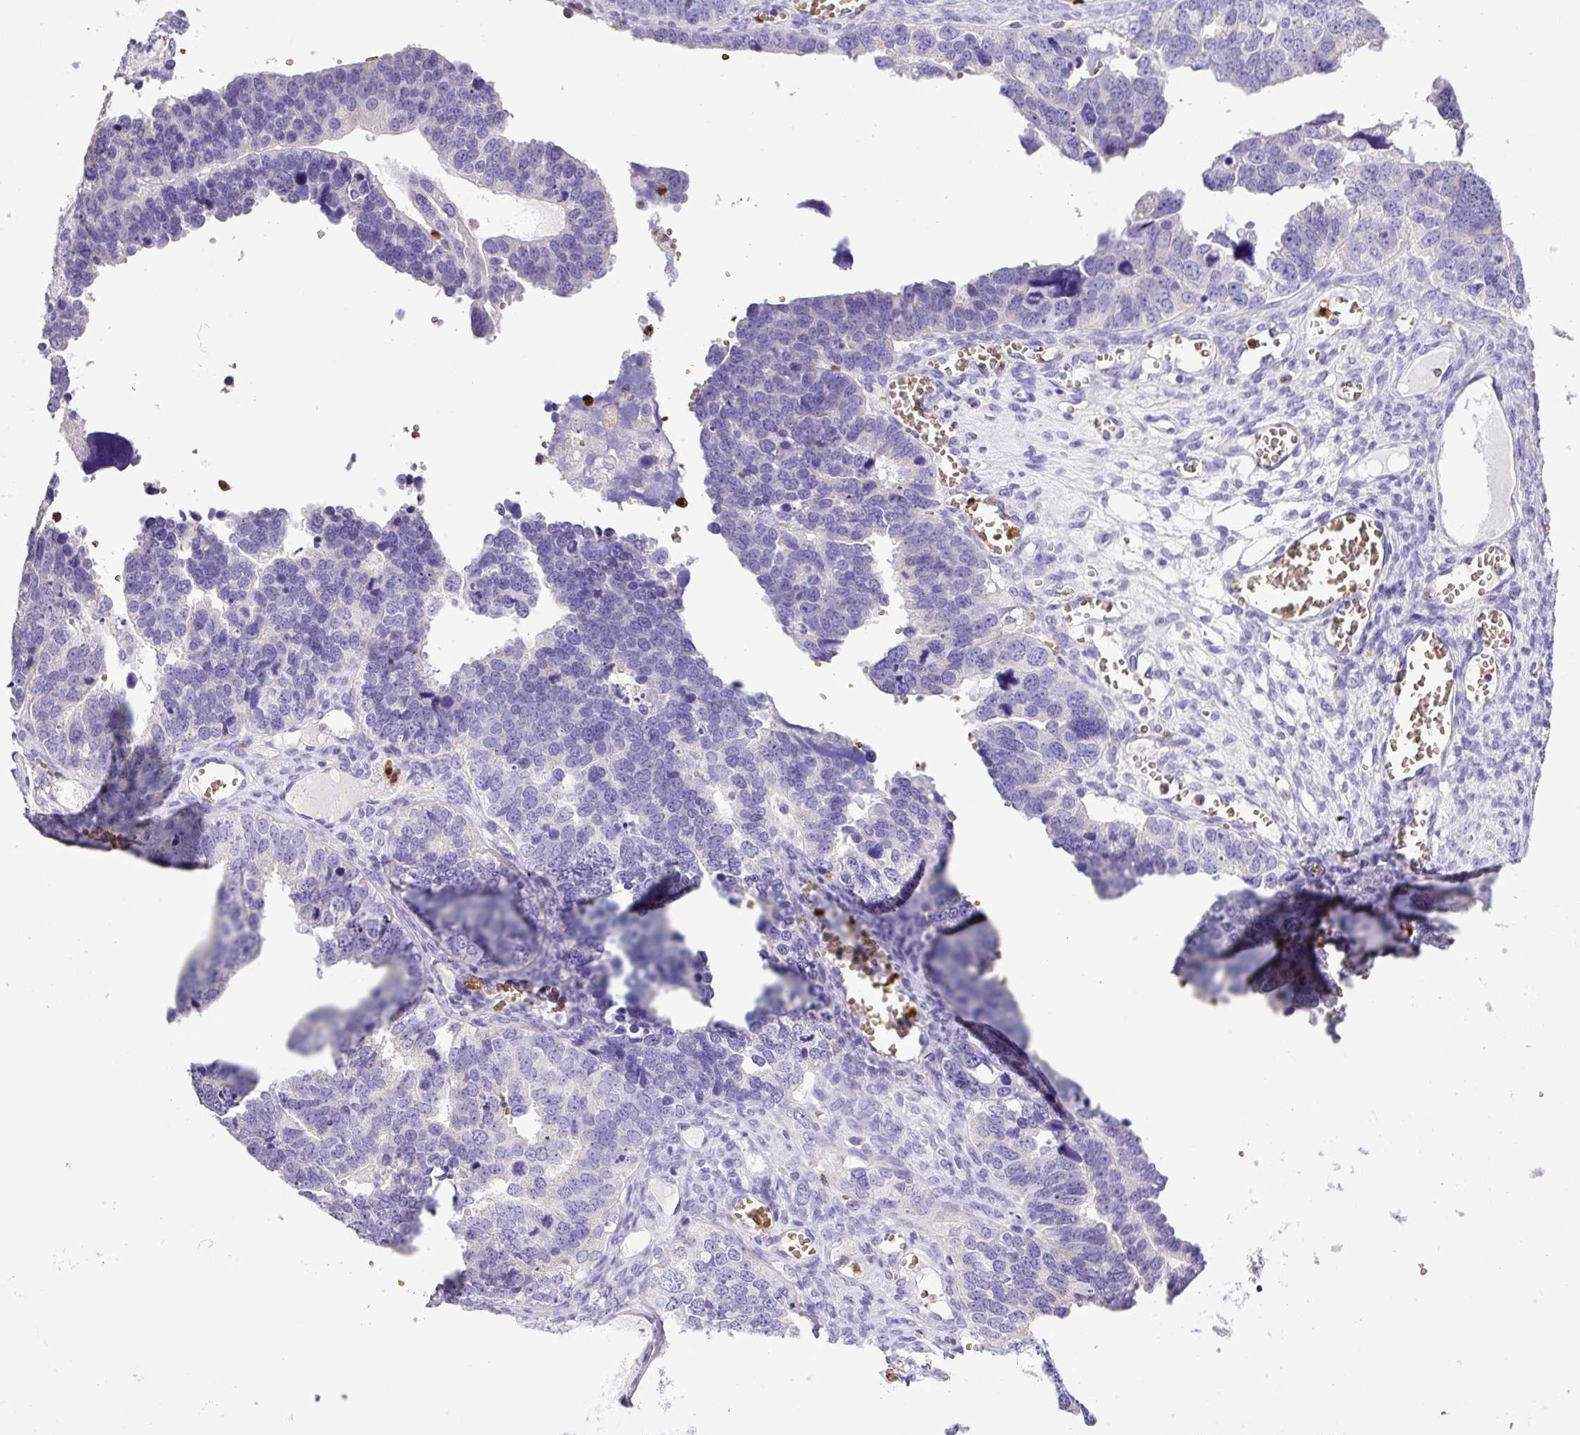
{"staining": {"intensity": "negative", "quantity": "none", "location": "none"}, "tissue": "ovarian cancer", "cell_type": "Tumor cells", "image_type": "cancer", "snomed": [{"axis": "morphology", "description": "Cystadenocarcinoma, serous, NOS"}, {"axis": "topography", "description": "Ovary"}], "caption": "There is no significant positivity in tumor cells of ovarian serous cystadenocarcinoma.", "gene": "MGAT4B", "patient": {"sex": "female", "age": 76}}